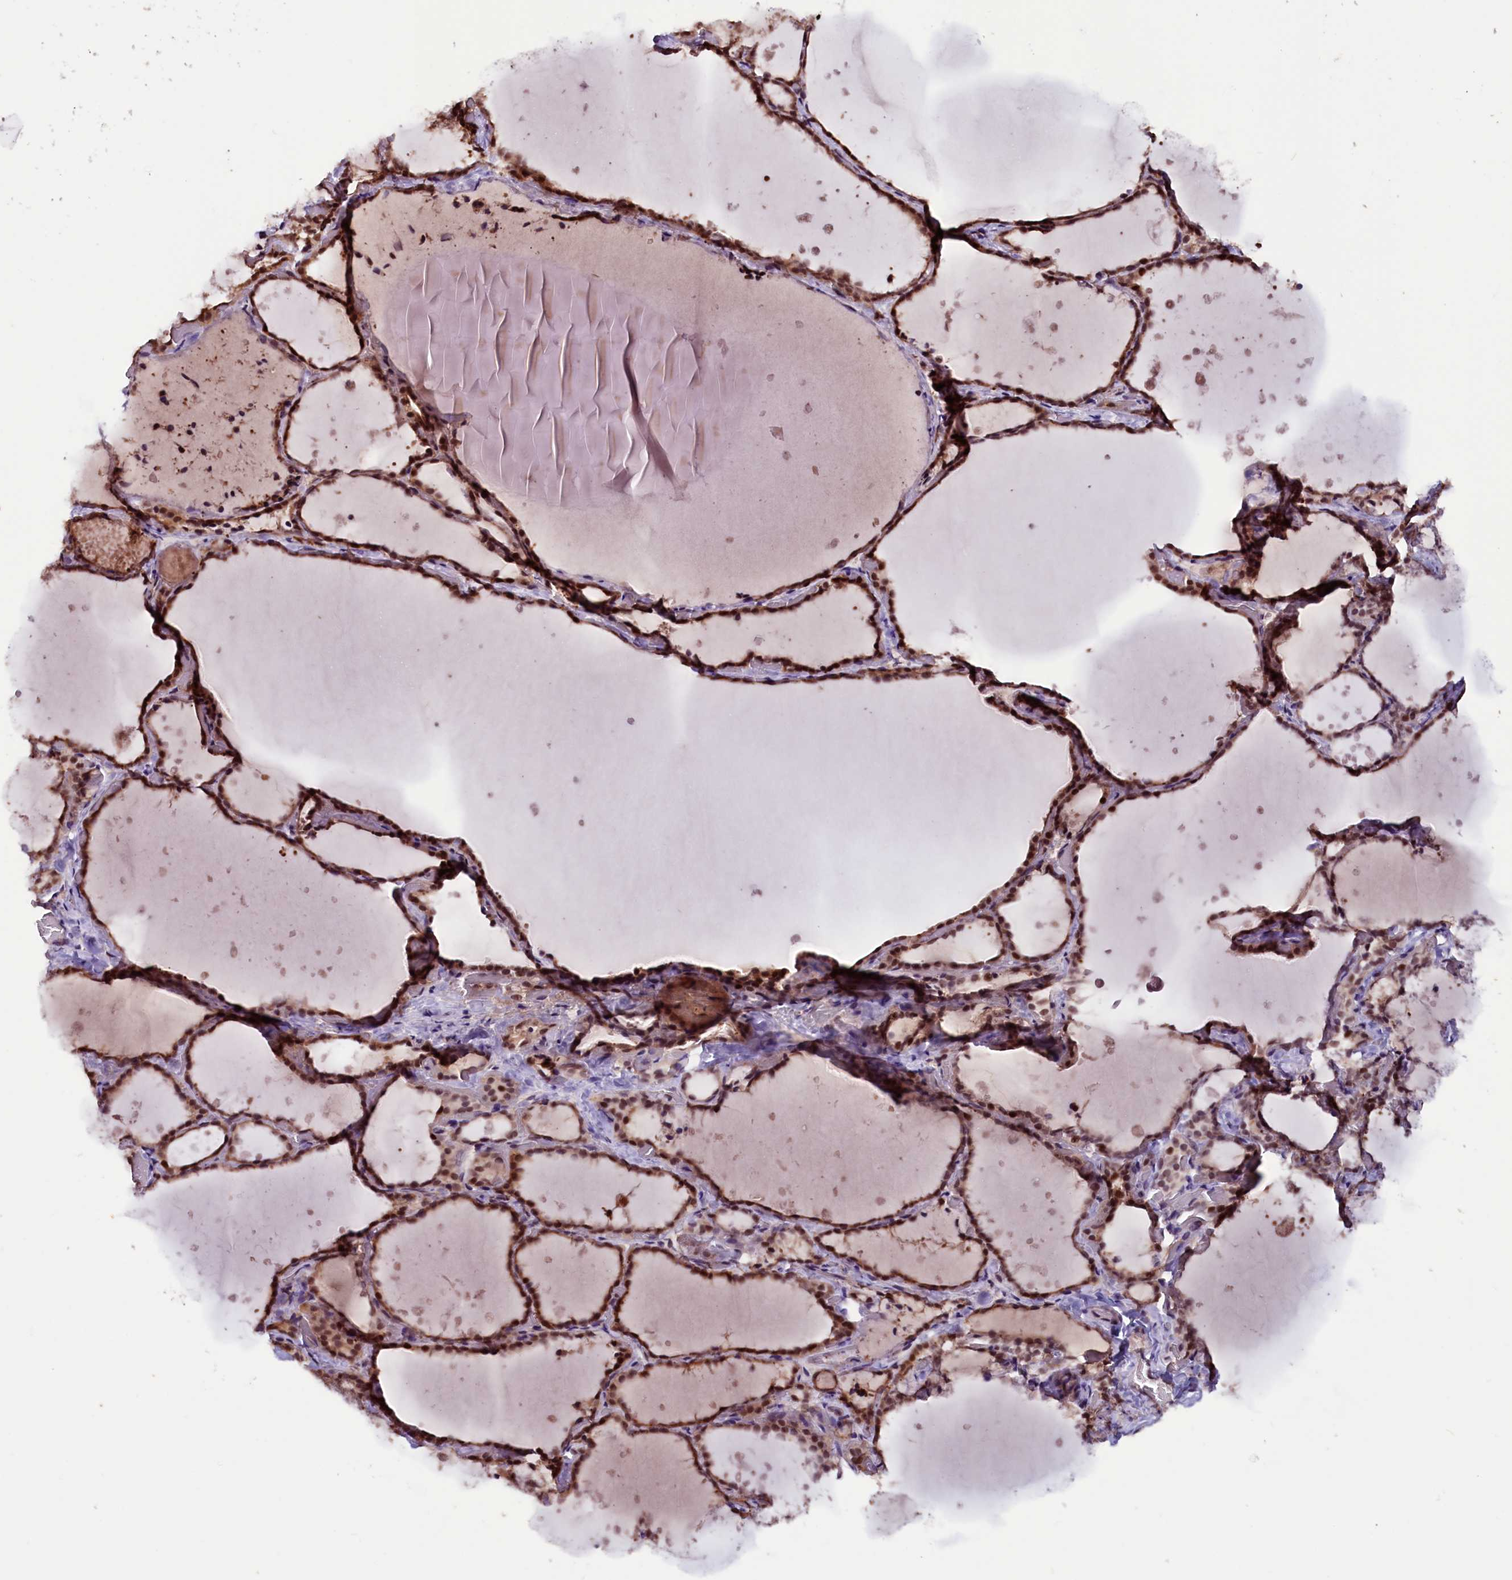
{"staining": {"intensity": "strong", "quantity": ">75%", "location": "nuclear"}, "tissue": "thyroid gland", "cell_type": "Glandular cells", "image_type": "normal", "snomed": [{"axis": "morphology", "description": "Normal tissue, NOS"}, {"axis": "topography", "description": "Thyroid gland"}], "caption": "The immunohistochemical stain highlights strong nuclear positivity in glandular cells of unremarkable thyroid gland. The protein of interest is shown in brown color, while the nuclei are stained blue.", "gene": "RNMT", "patient": {"sex": "female", "age": 44}}